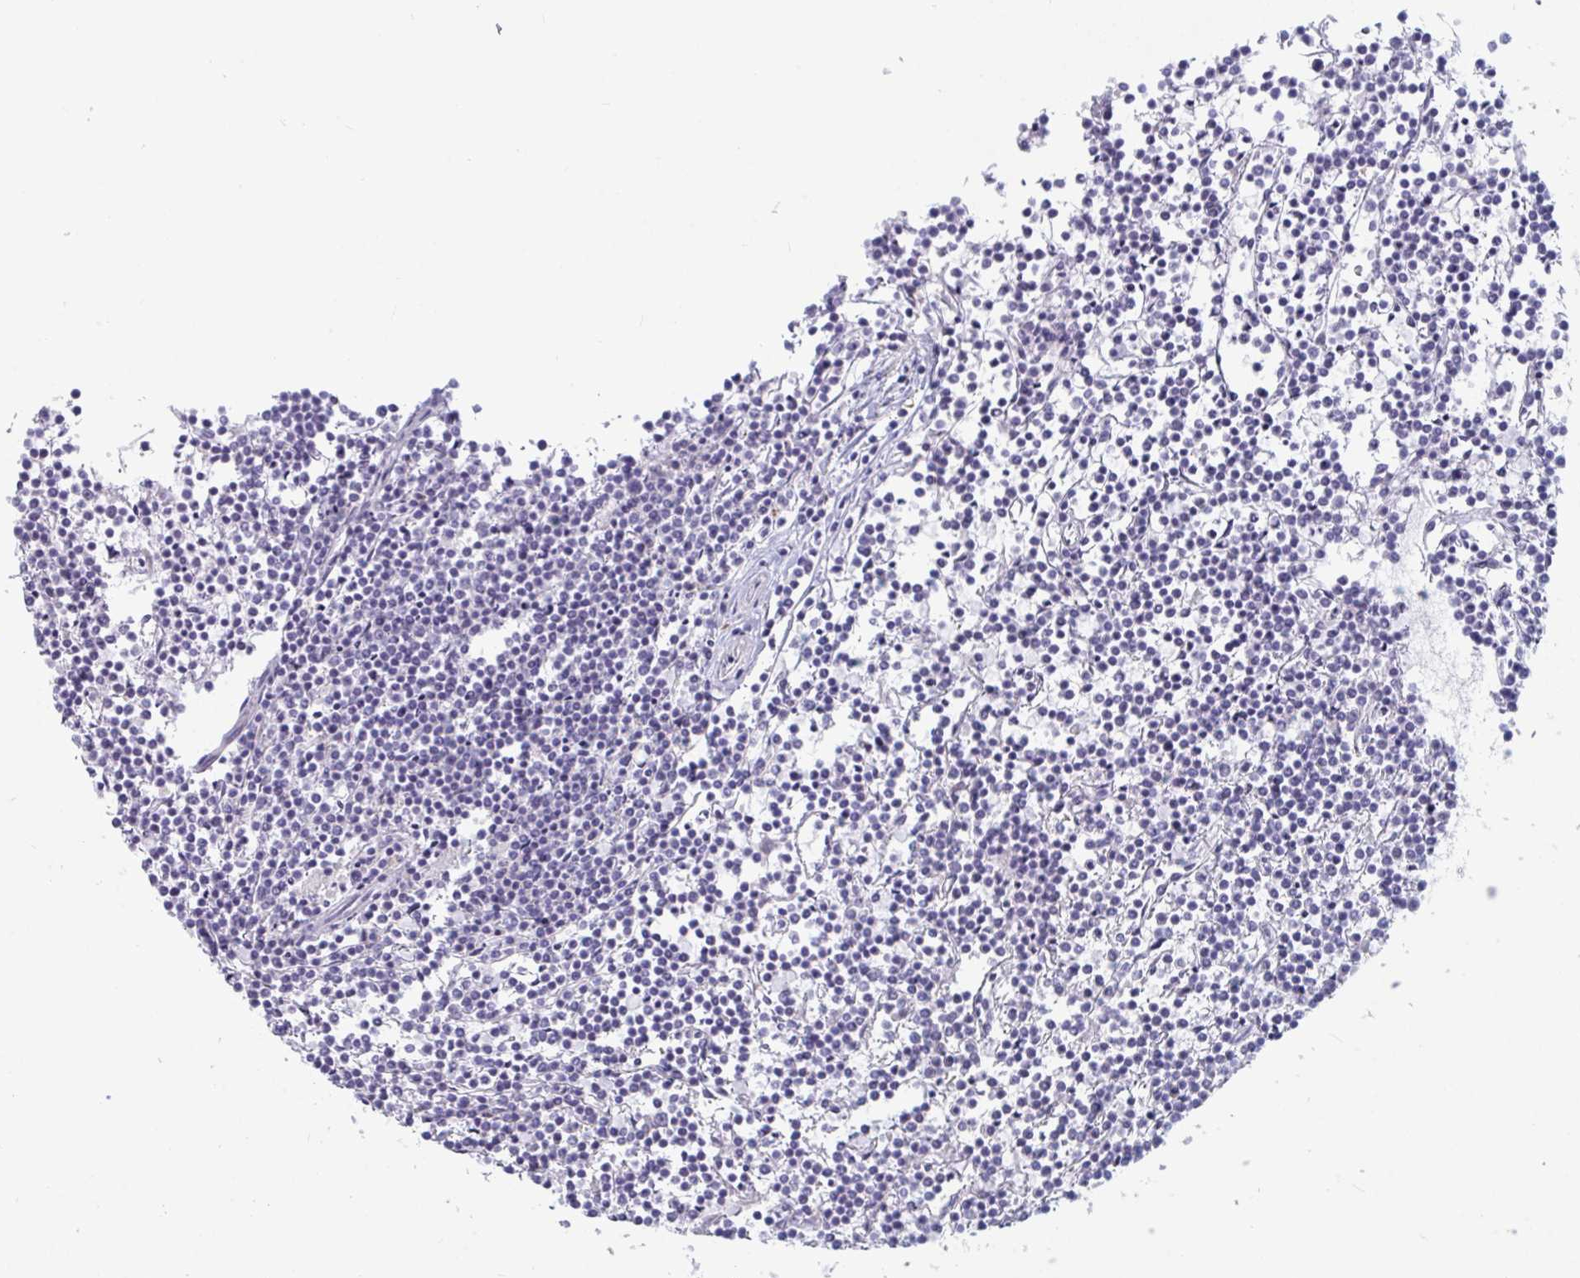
{"staining": {"intensity": "negative", "quantity": "none", "location": "none"}, "tissue": "lymphoma", "cell_type": "Tumor cells", "image_type": "cancer", "snomed": [{"axis": "morphology", "description": "Malignant lymphoma, non-Hodgkin's type, Low grade"}, {"axis": "topography", "description": "Spleen"}], "caption": "A high-resolution micrograph shows immunohistochemistry (IHC) staining of lymphoma, which displays no significant expression in tumor cells. The staining is performed using DAB brown chromogen with nuclei counter-stained in using hematoxylin.", "gene": "FOXA1", "patient": {"sex": "female", "age": 19}}